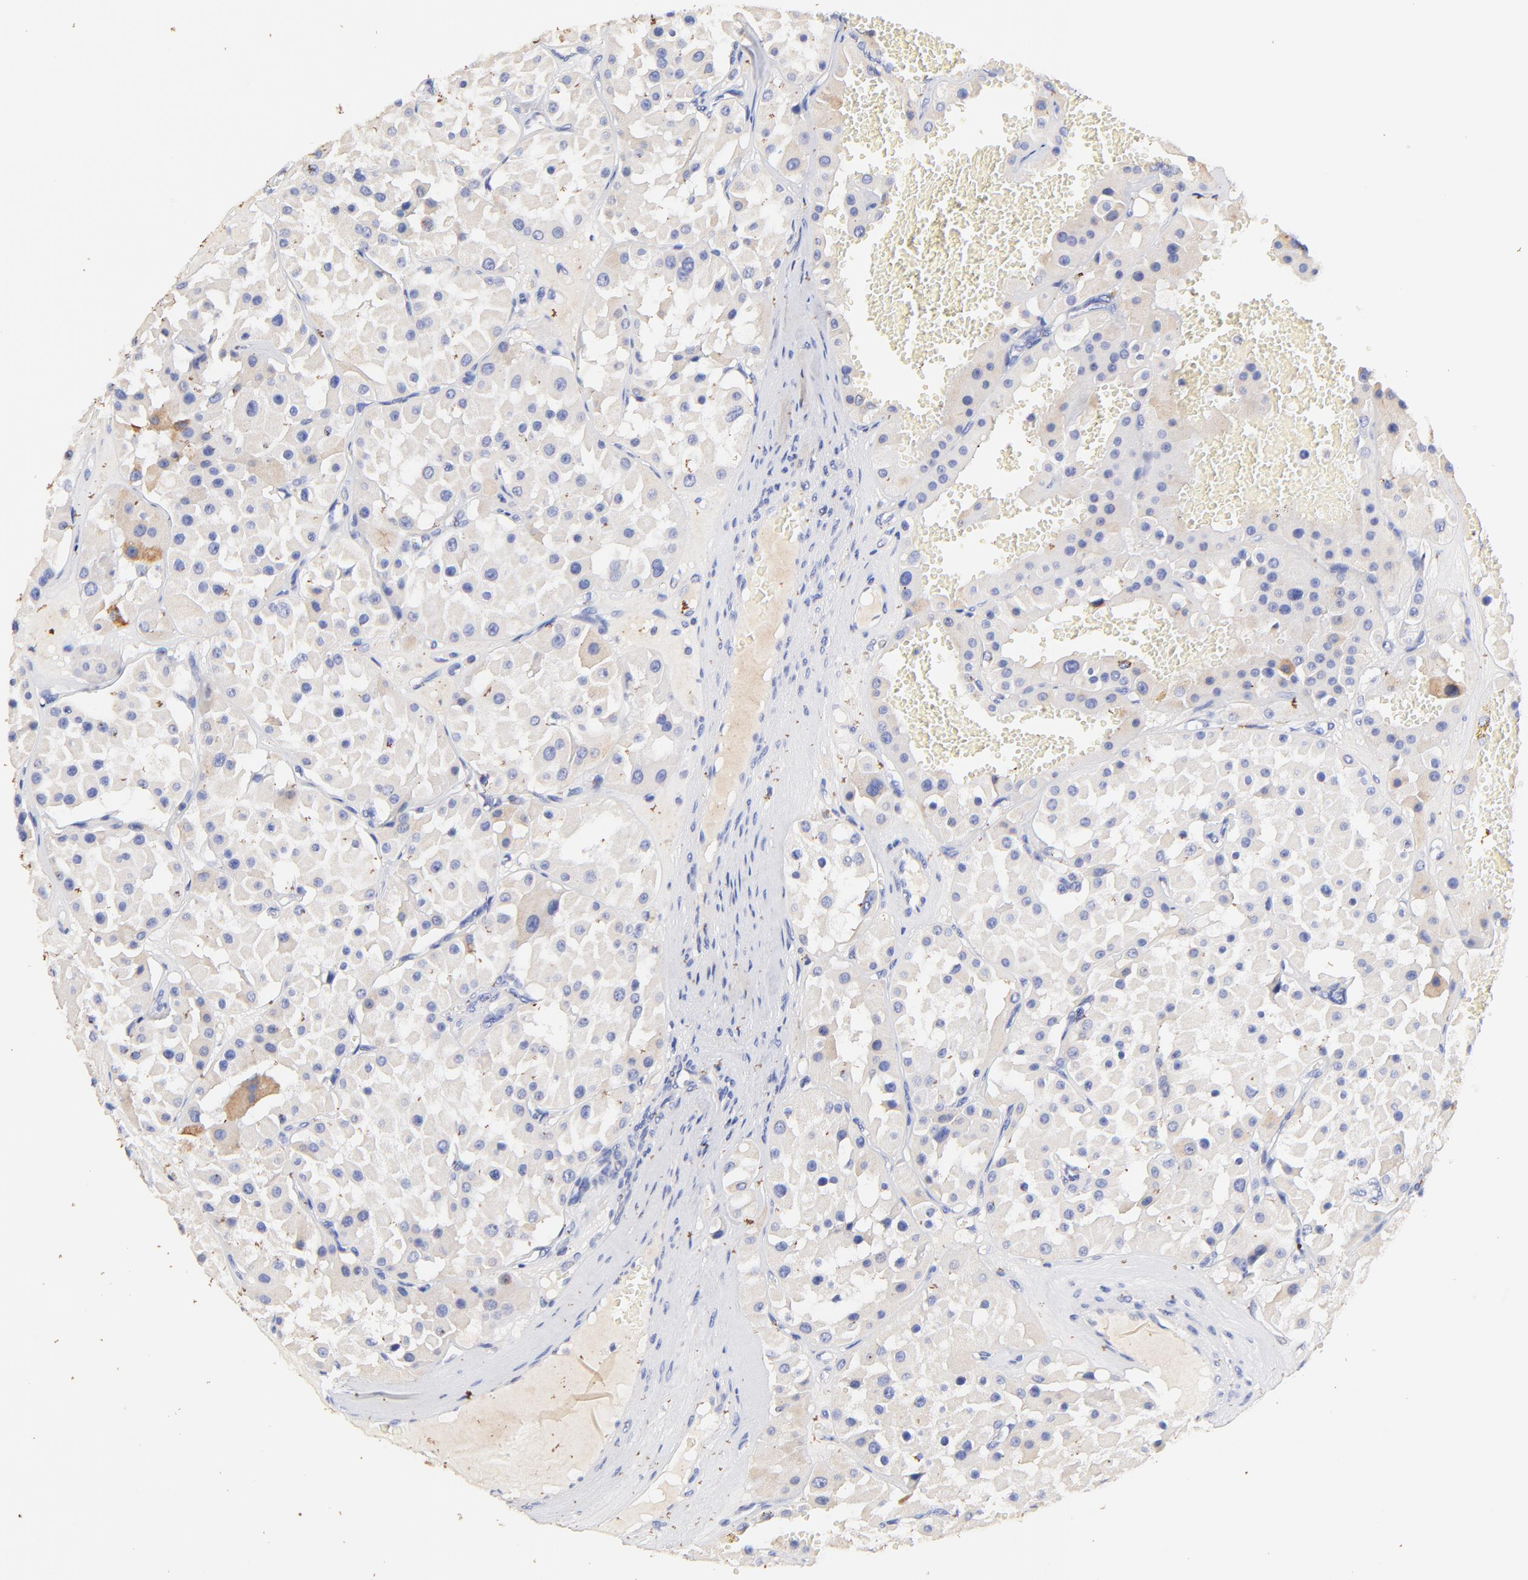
{"staining": {"intensity": "moderate", "quantity": "<25%", "location": "cytoplasmic/membranous"}, "tissue": "renal cancer", "cell_type": "Tumor cells", "image_type": "cancer", "snomed": [{"axis": "morphology", "description": "Adenocarcinoma, uncertain malignant potential"}, {"axis": "topography", "description": "Kidney"}], "caption": "A histopathology image of human renal cancer stained for a protein reveals moderate cytoplasmic/membranous brown staining in tumor cells.", "gene": "IGLV7-43", "patient": {"sex": "male", "age": 63}}